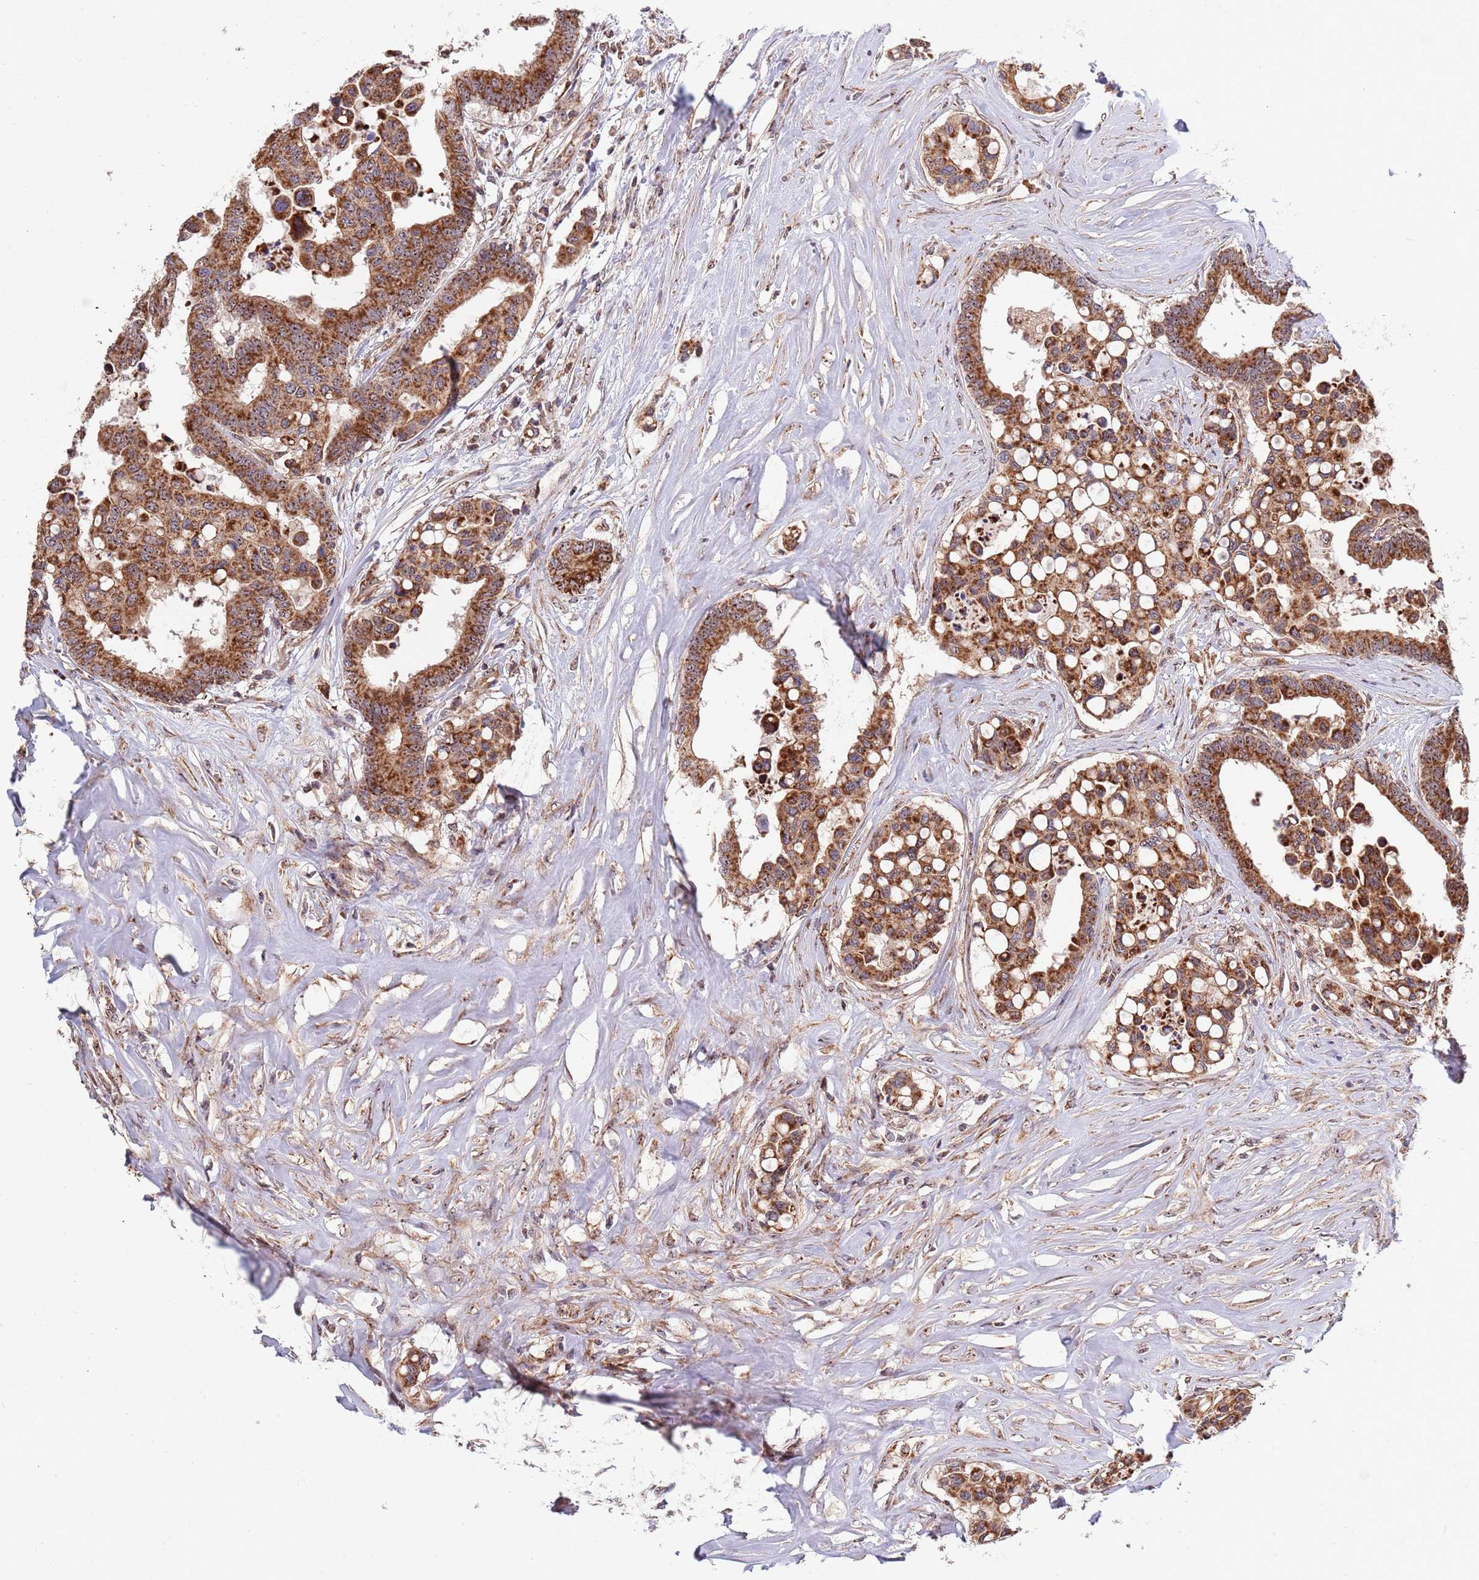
{"staining": {"intensity": "strong", "quantity": ">75%", "location": "cytoplasmic/membranous"}, "tissue": "colorectal cancer", "cell_type": "Tumor cells", "image_type": "cancer", "snomed": [{"axis": "morphology", "description": "Adenocarcinoma, NOS"}, {"axis": "topography", "description": "Colon"}], "caption": "IHC histopathology image of colorectal cancer (adenocarcinoma) stained for a protein (brown), which demonstrates high levels of strong cytoplasmic/membranous staining in approximately >75% of tumor cells.", "gene": "DCHS1", "patient": {"sex": "male", "age": 82}}